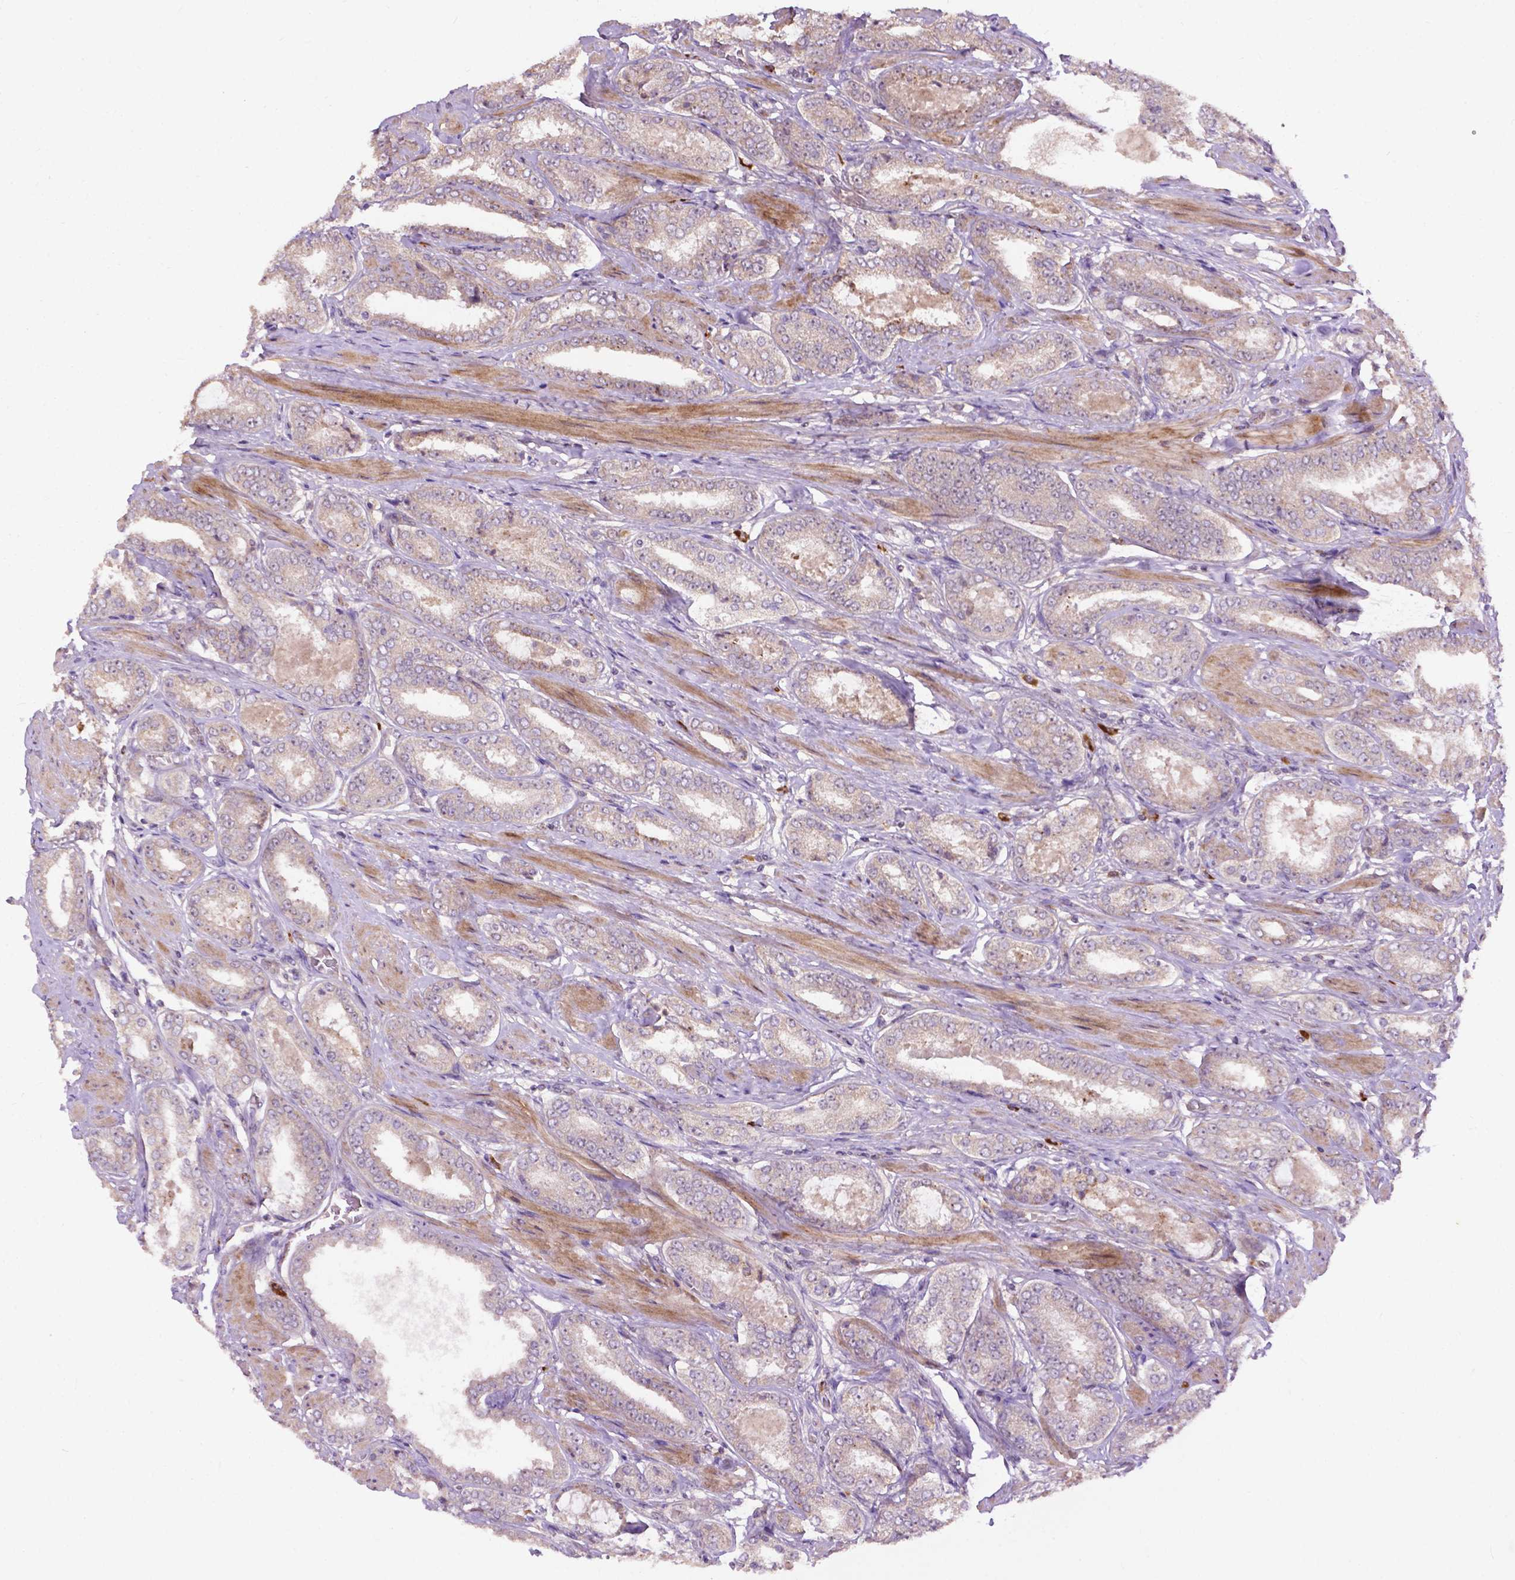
{"staining": {"intensity": "weak", "quantity": "25%-75%", "location": "cytoplasmic/membranous"}, "tissue": "prostate cancer", "cell_type": "Tumor cells", "image_type": "cancer", "snomed": [{"axis": "morphology", "description": "Adenocarcinoma, High grade"}, {"axis": "topography", "description": "Prostate"}], "caption": "A micrograph of high-grade adenocarcinoma (prostate) stained for a protein demonstrates weak cytoplasmic/membranous brown staining in tumor cells.", "gene": "PARP3", "patient": {"sex": "male", "age": 63}}